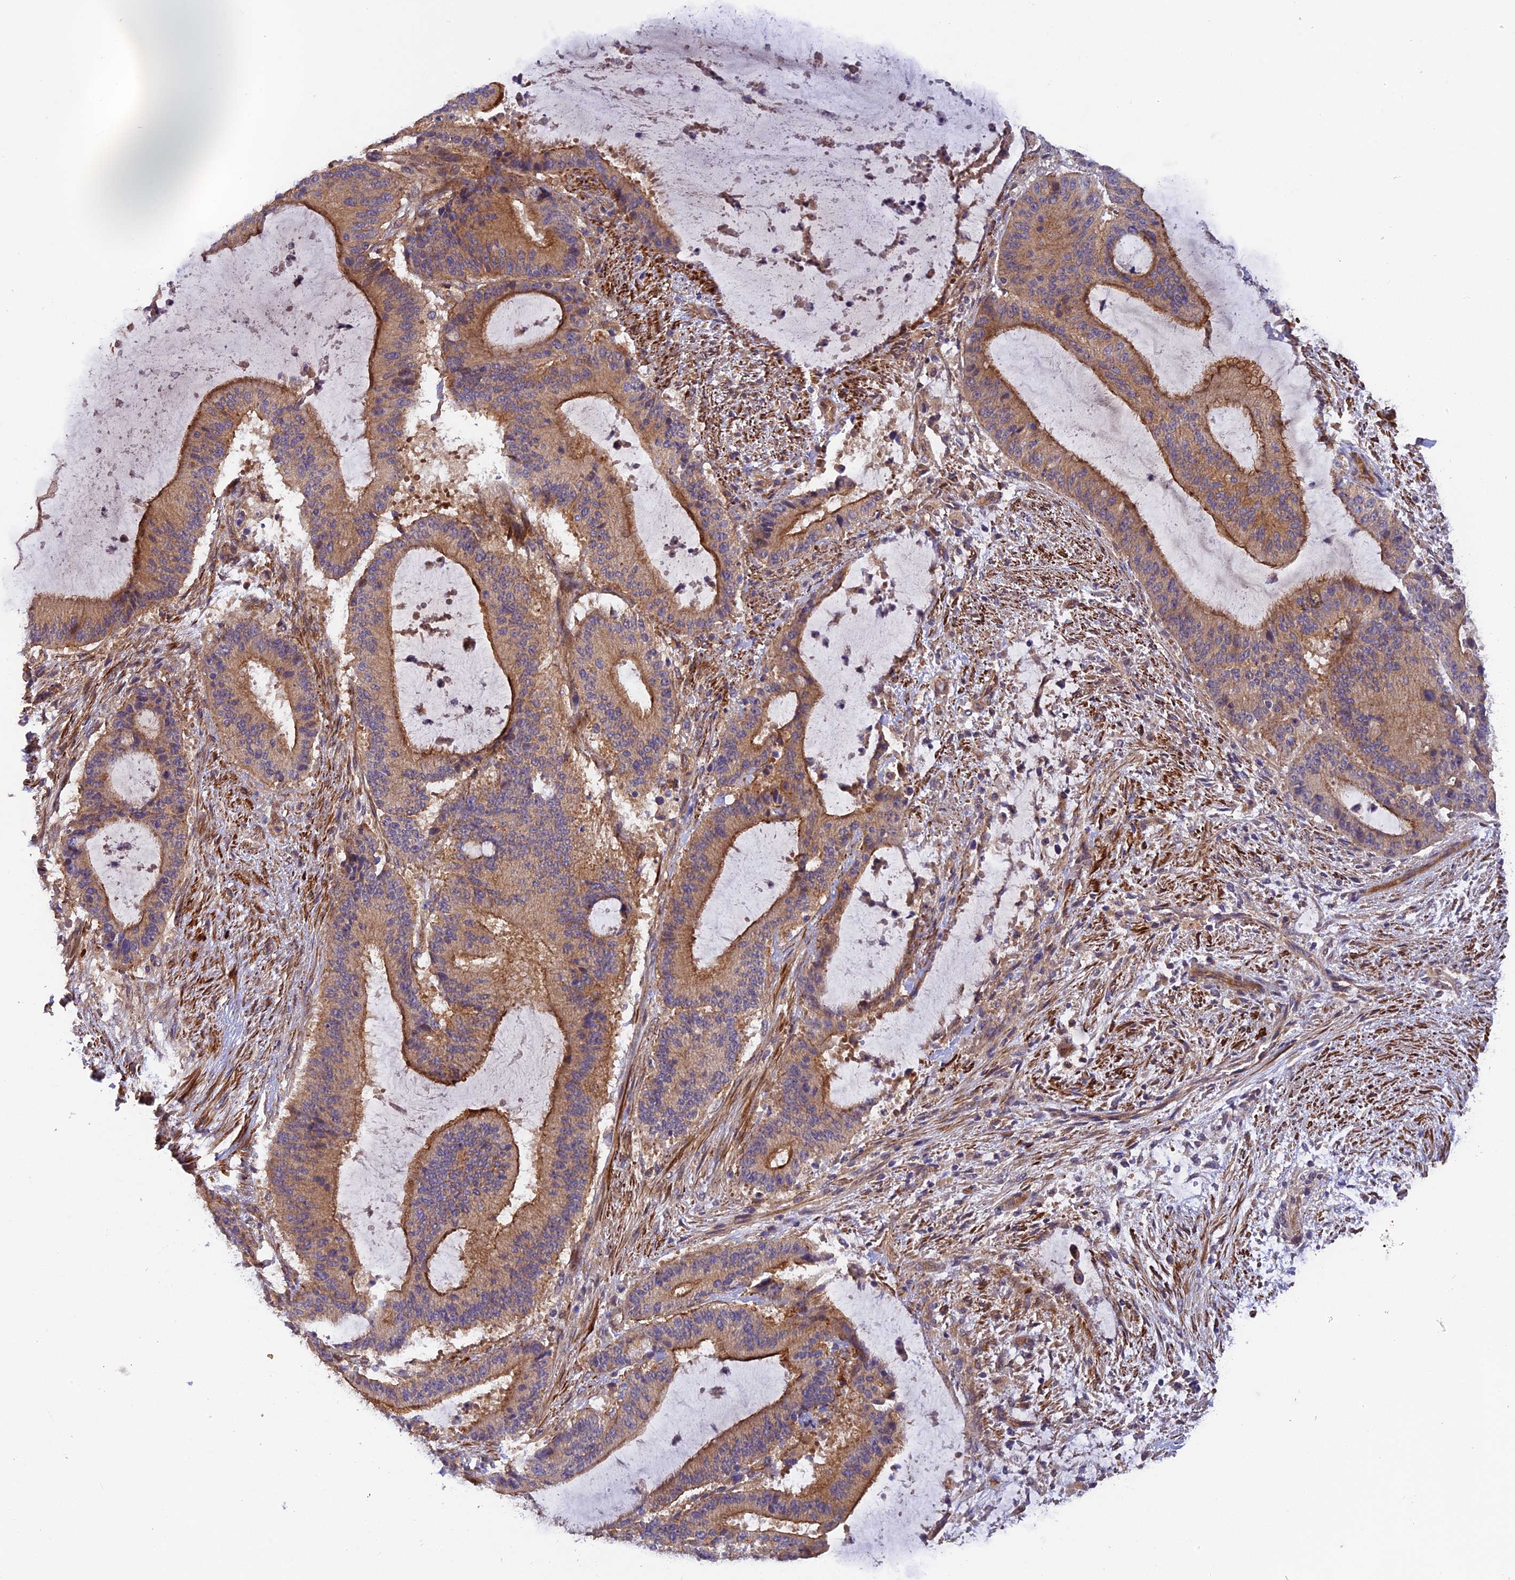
{"staining": {"intensity": "moderate", "quantity": ">75%", "location": "cytoplasmic/membranous"}, "tissue": "liver cancer", "cell_type": "Tumor cells", "image_type": "cancer", "snomed": [{"axis": "morphology", "description": "Normal tissue, NOS"}, {"axis": "morphology", "description": "Cholangiocarcinoma"}, {"axis": "topography", "description": "Liver"}, {"axis": "topography", "description": "Peripheral nerve tissue"}], "caption": "Protein expression analysis of liver cholangiocarcinoma reveals moderate cytoplasmic/membranous positivity in about >75% of tumor cells.", "gene": "ADAMTS15", "patient": {"sex": "female", "age": 73}}